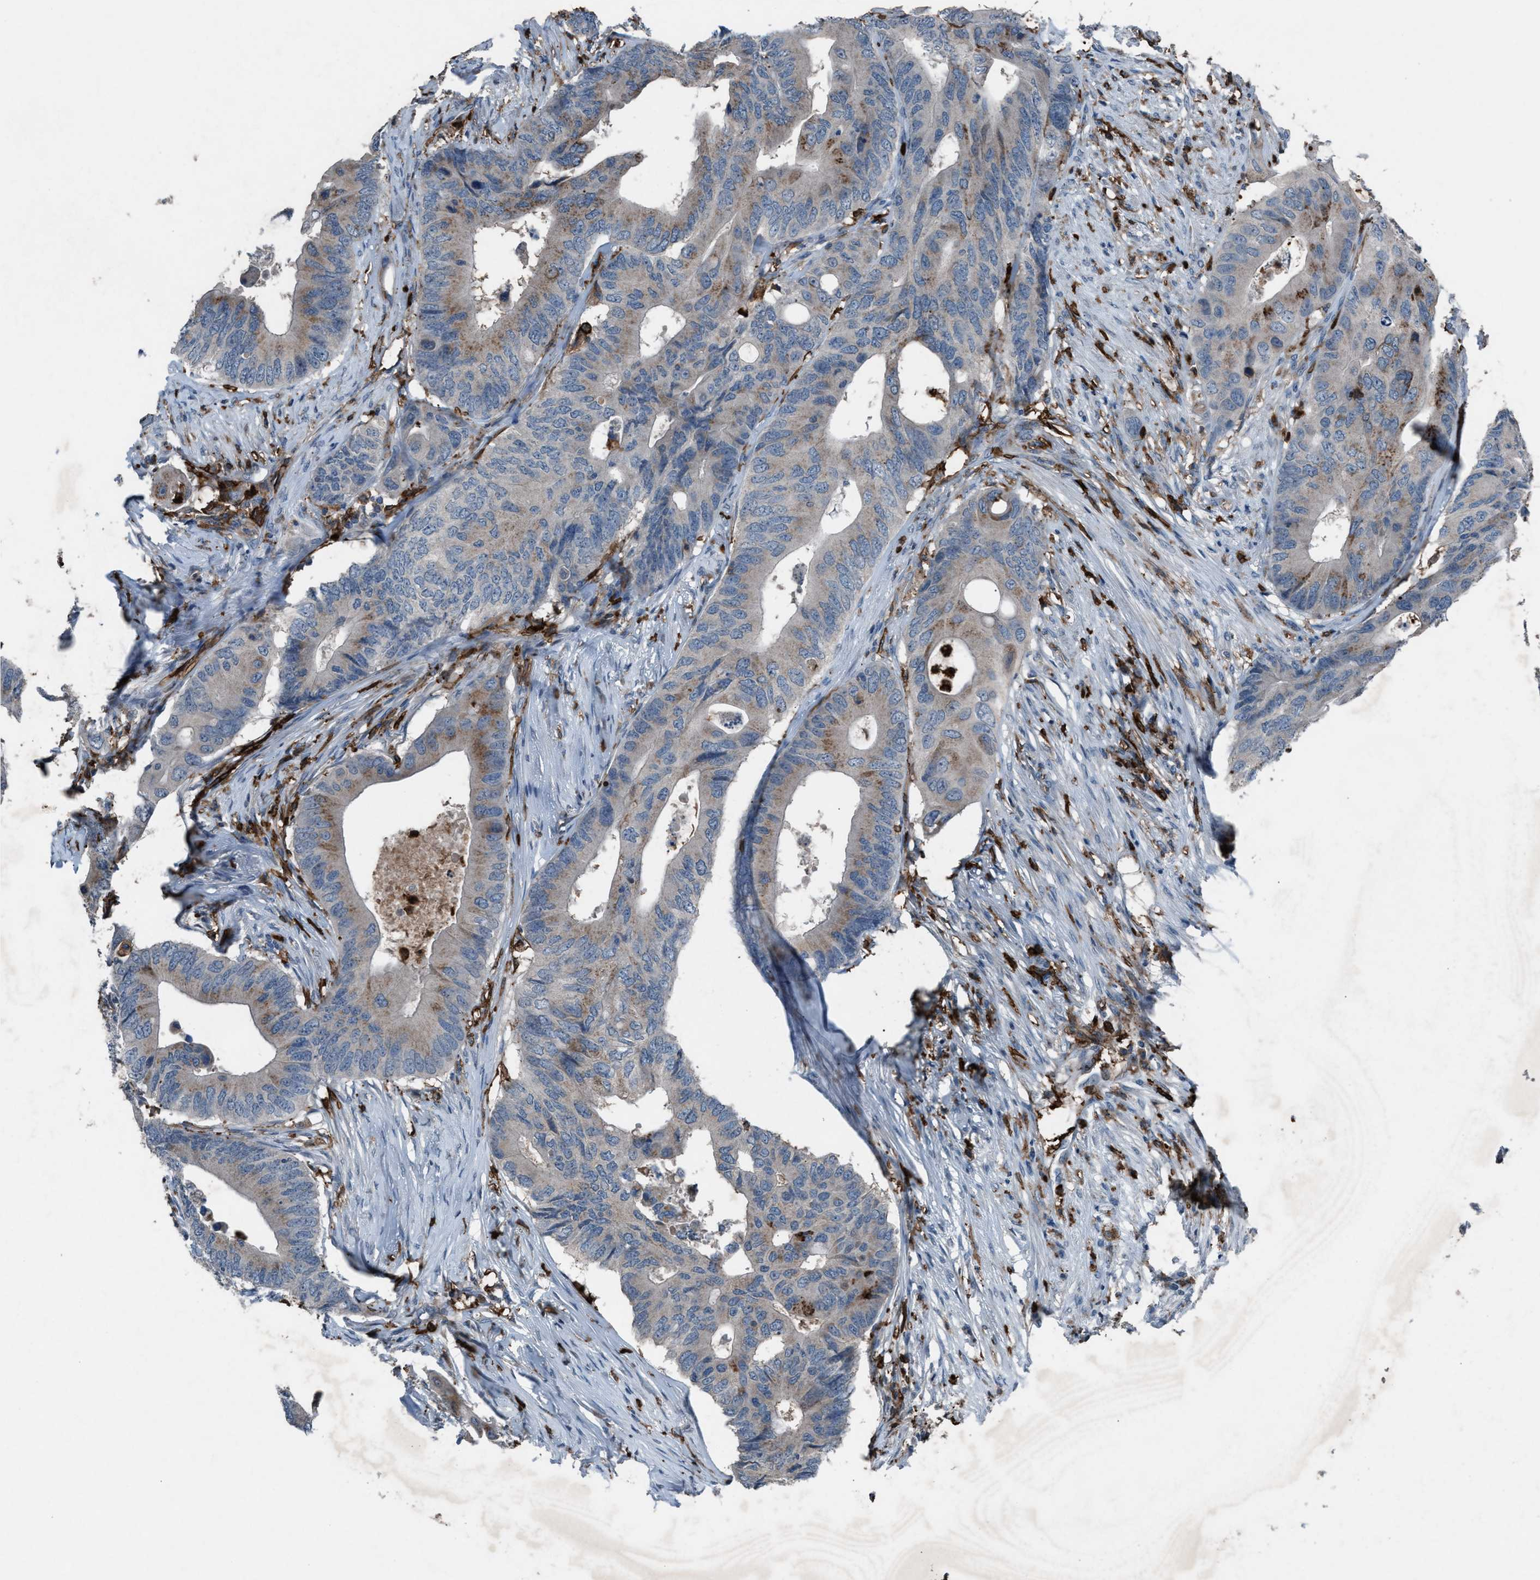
{"staining": {"intensity": "weak", "quantity": ">75%", "location": "cytoplasmic/membranous"}, "tissue": "colorectal cancer", "cell_type": "Tumor cells", "image_type": "cancer", "snomed": [{"axis": "morphology", "description": "Adenocarcinoma, NOS"}, {"axis": "topography", "description": "Colon"}], "caption": "Tumor cells reveal low levels of weak cytoplasmic/membranous expression in approximately >75% of cells in human adenocarcinoma (colorectal).", "gene": "FCER1G", "patient": {"sex": "male", "age": 71}}